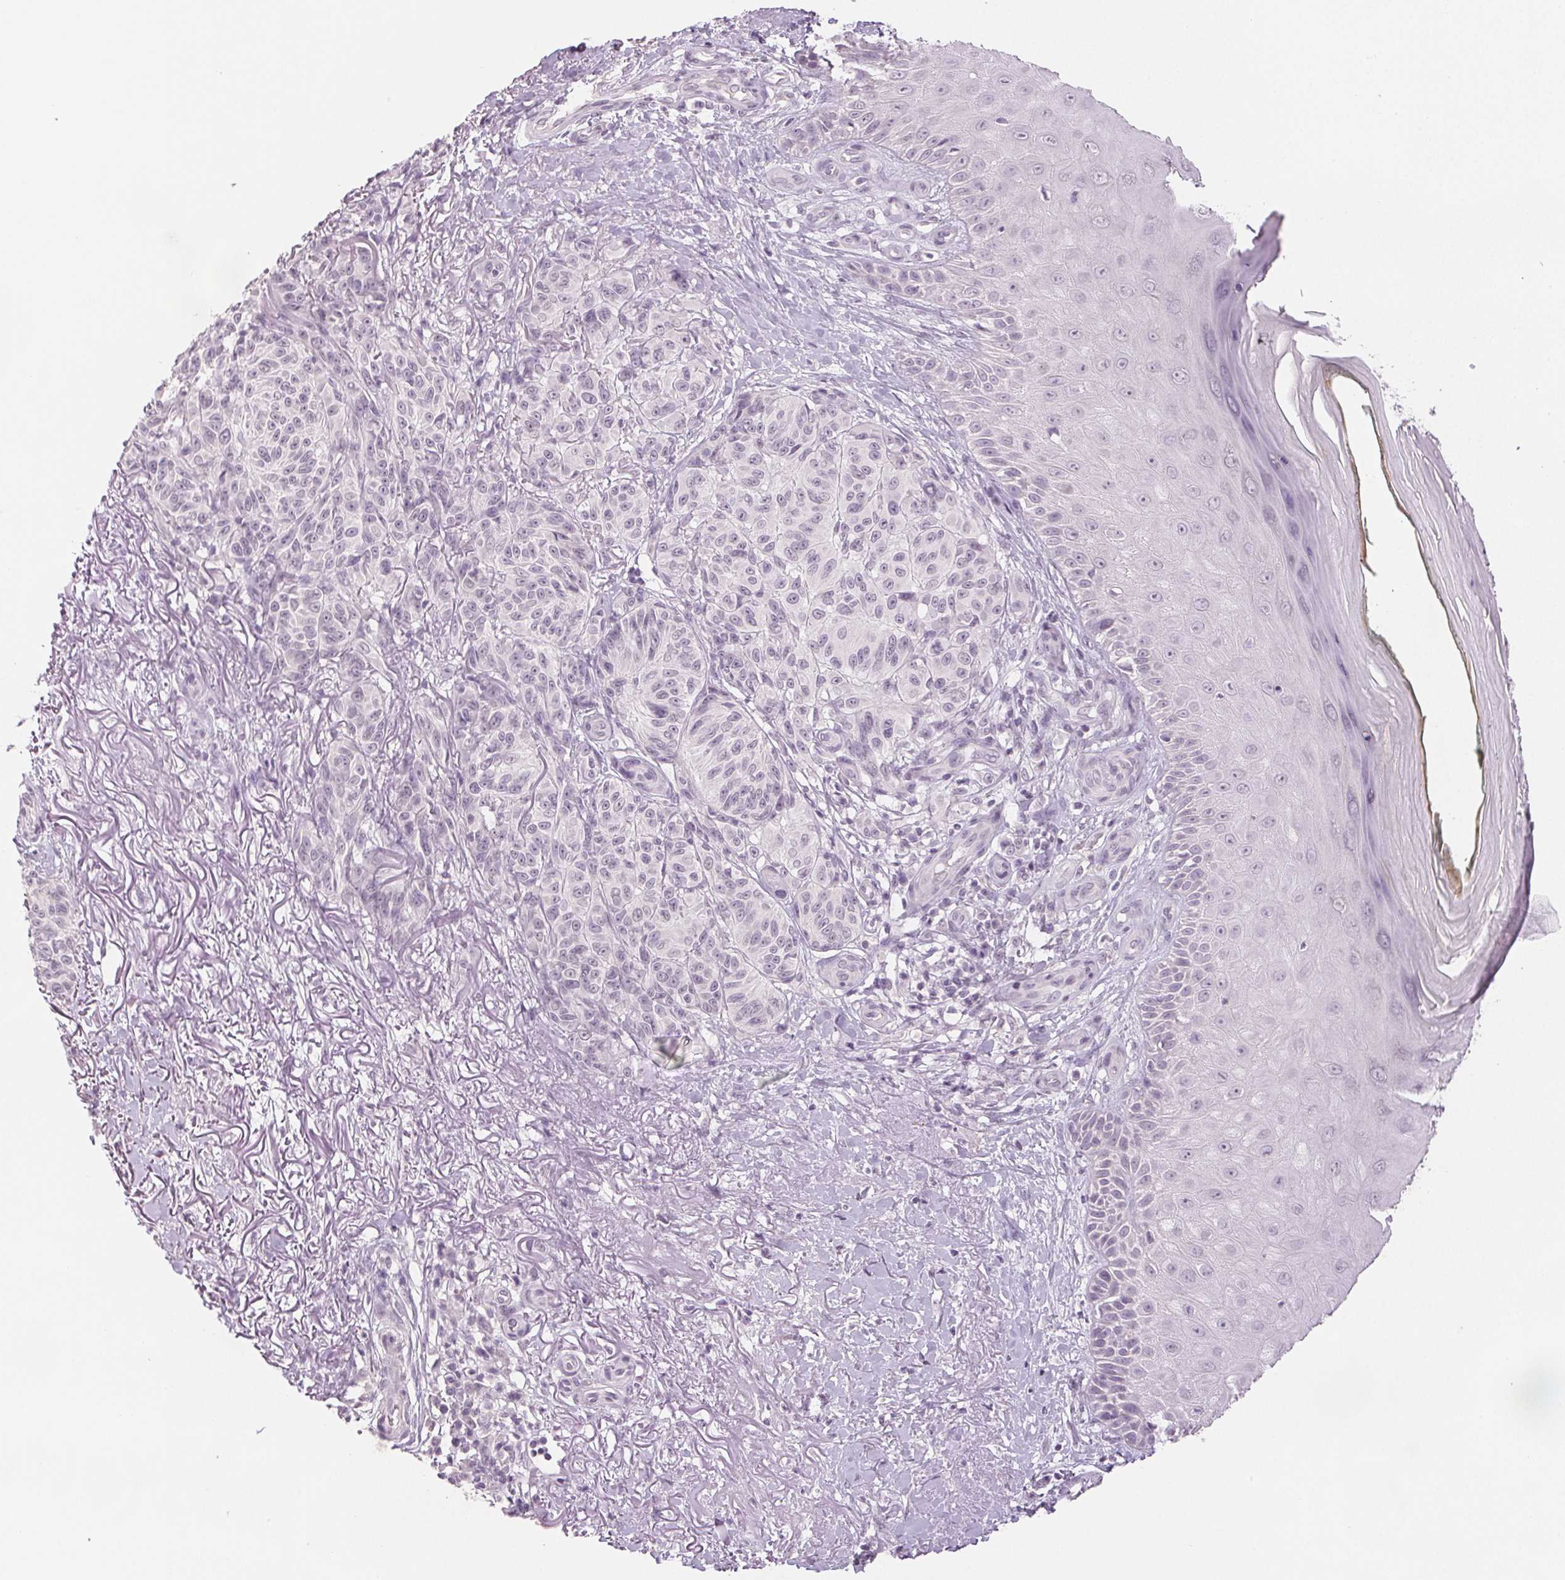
{"staining": {"intensity": "negative", "quantity": "none", "location": "none"}, "tissue": "melanoma", "cell_type": "Tumor cells", "image_type": "cancer", "snomed": [{"axis": "morphology", "description": "Malignant melanoma, NOS"}, {"axis": "topography", "description": "Skin"}], "caption": "There is no significant staining in tumor cells of malignant melanoma.", "gene": "SCGN", "patient": {"sex": "female", "age": 85}}